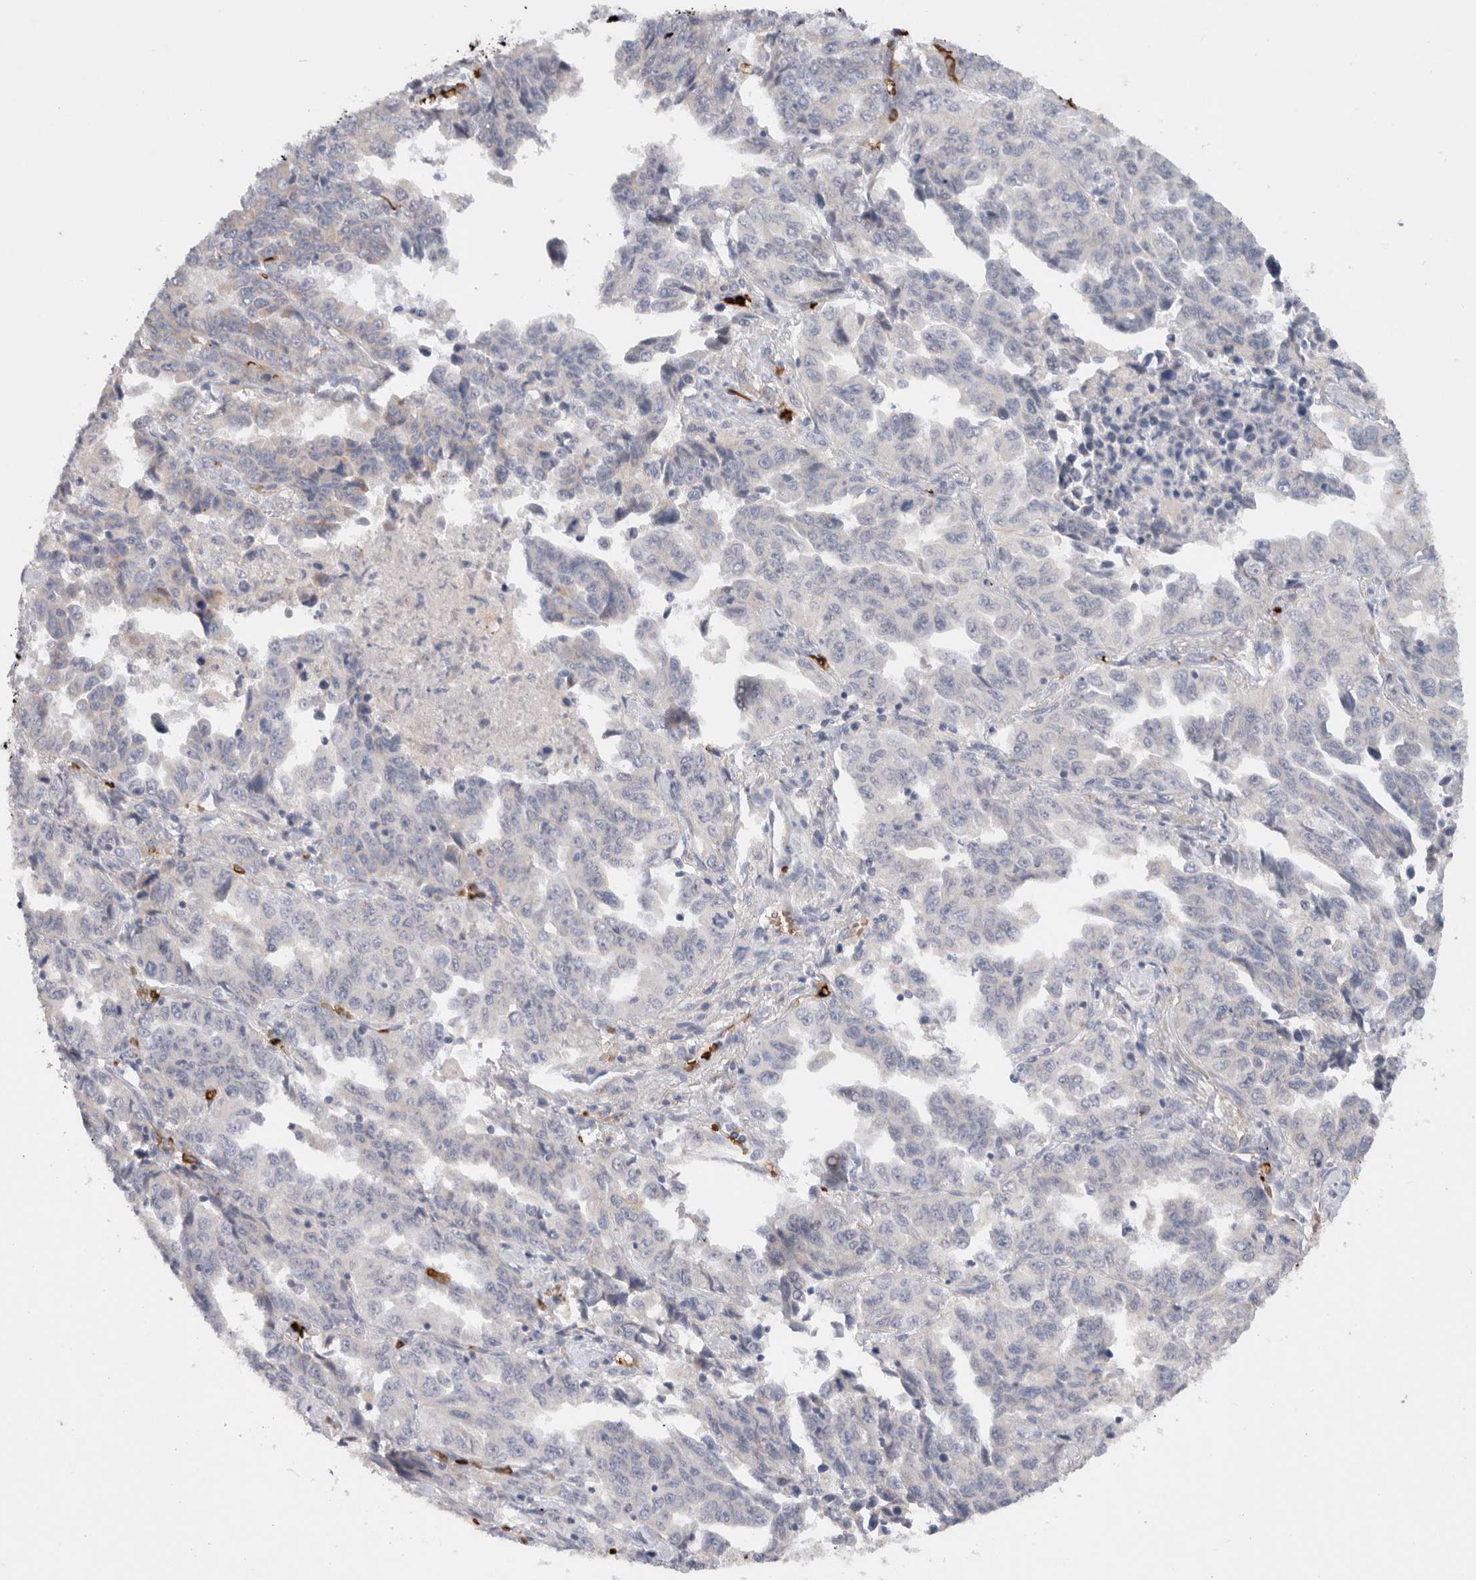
{"staining": {"intensity": "negative", "quantity": "none", "location": "none"}, "tissue": "lung cancer", "cell_type": "Tumor cells", "image_type": "cancer", "snomed": [{"axis": "morphology", "description": "Adenocarcinoma, NOS"}, {"axis": "topography", "description": "Lung"}], "caption": "DAB immunohistochemical staining of lung cancer demonstrates no significant staining in tumor cells. (IHC, brightfield microscopy, high magnification).", "gene": "MST1", "patient": {"sex": "female", "age": 51}}